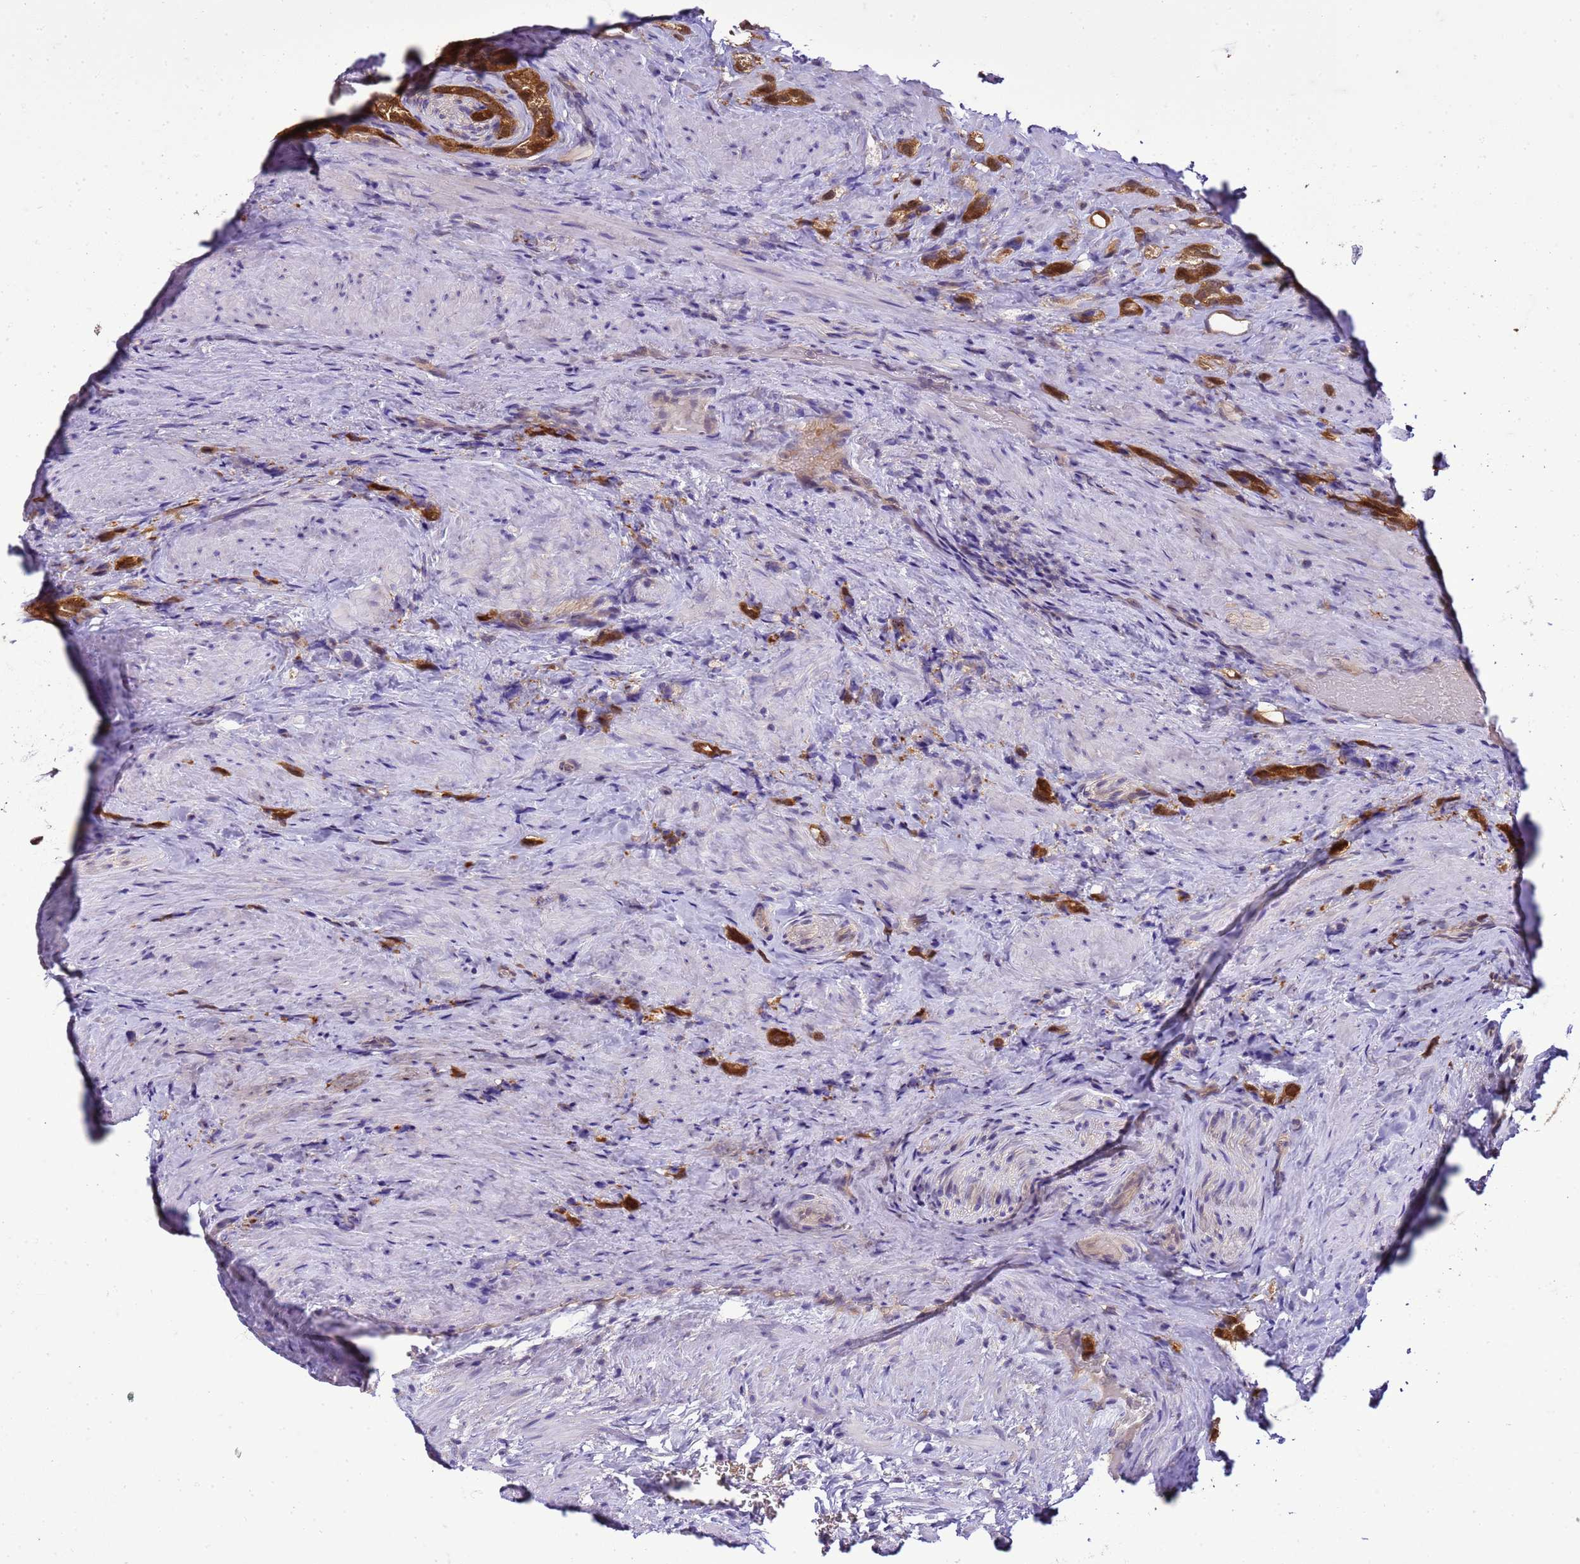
{"staining": {"intensity": "strong", "quantity": ">75%", "location": "cytoplasmic/membranous,nuclear"}, "tissue": "prostate cancer", "cell_type": "Tumor cells", "image_type": "cancer", "snomed": [{"axis": "morphology", "description": "Adenocarcinoma, High grade"}, {"axis": "topography", "description": "Prostate"}], "caption": "Strong cytoplasmic/membranous and nuclear protein staining is seen in approximately >75% of tumor cells in prostate adenocarcinoma (high-grade). (Brightfield microscopy of DAB IHC at high magnification).", "gene": "DDI2", "patient": {"sex": "male", "age": 63}}